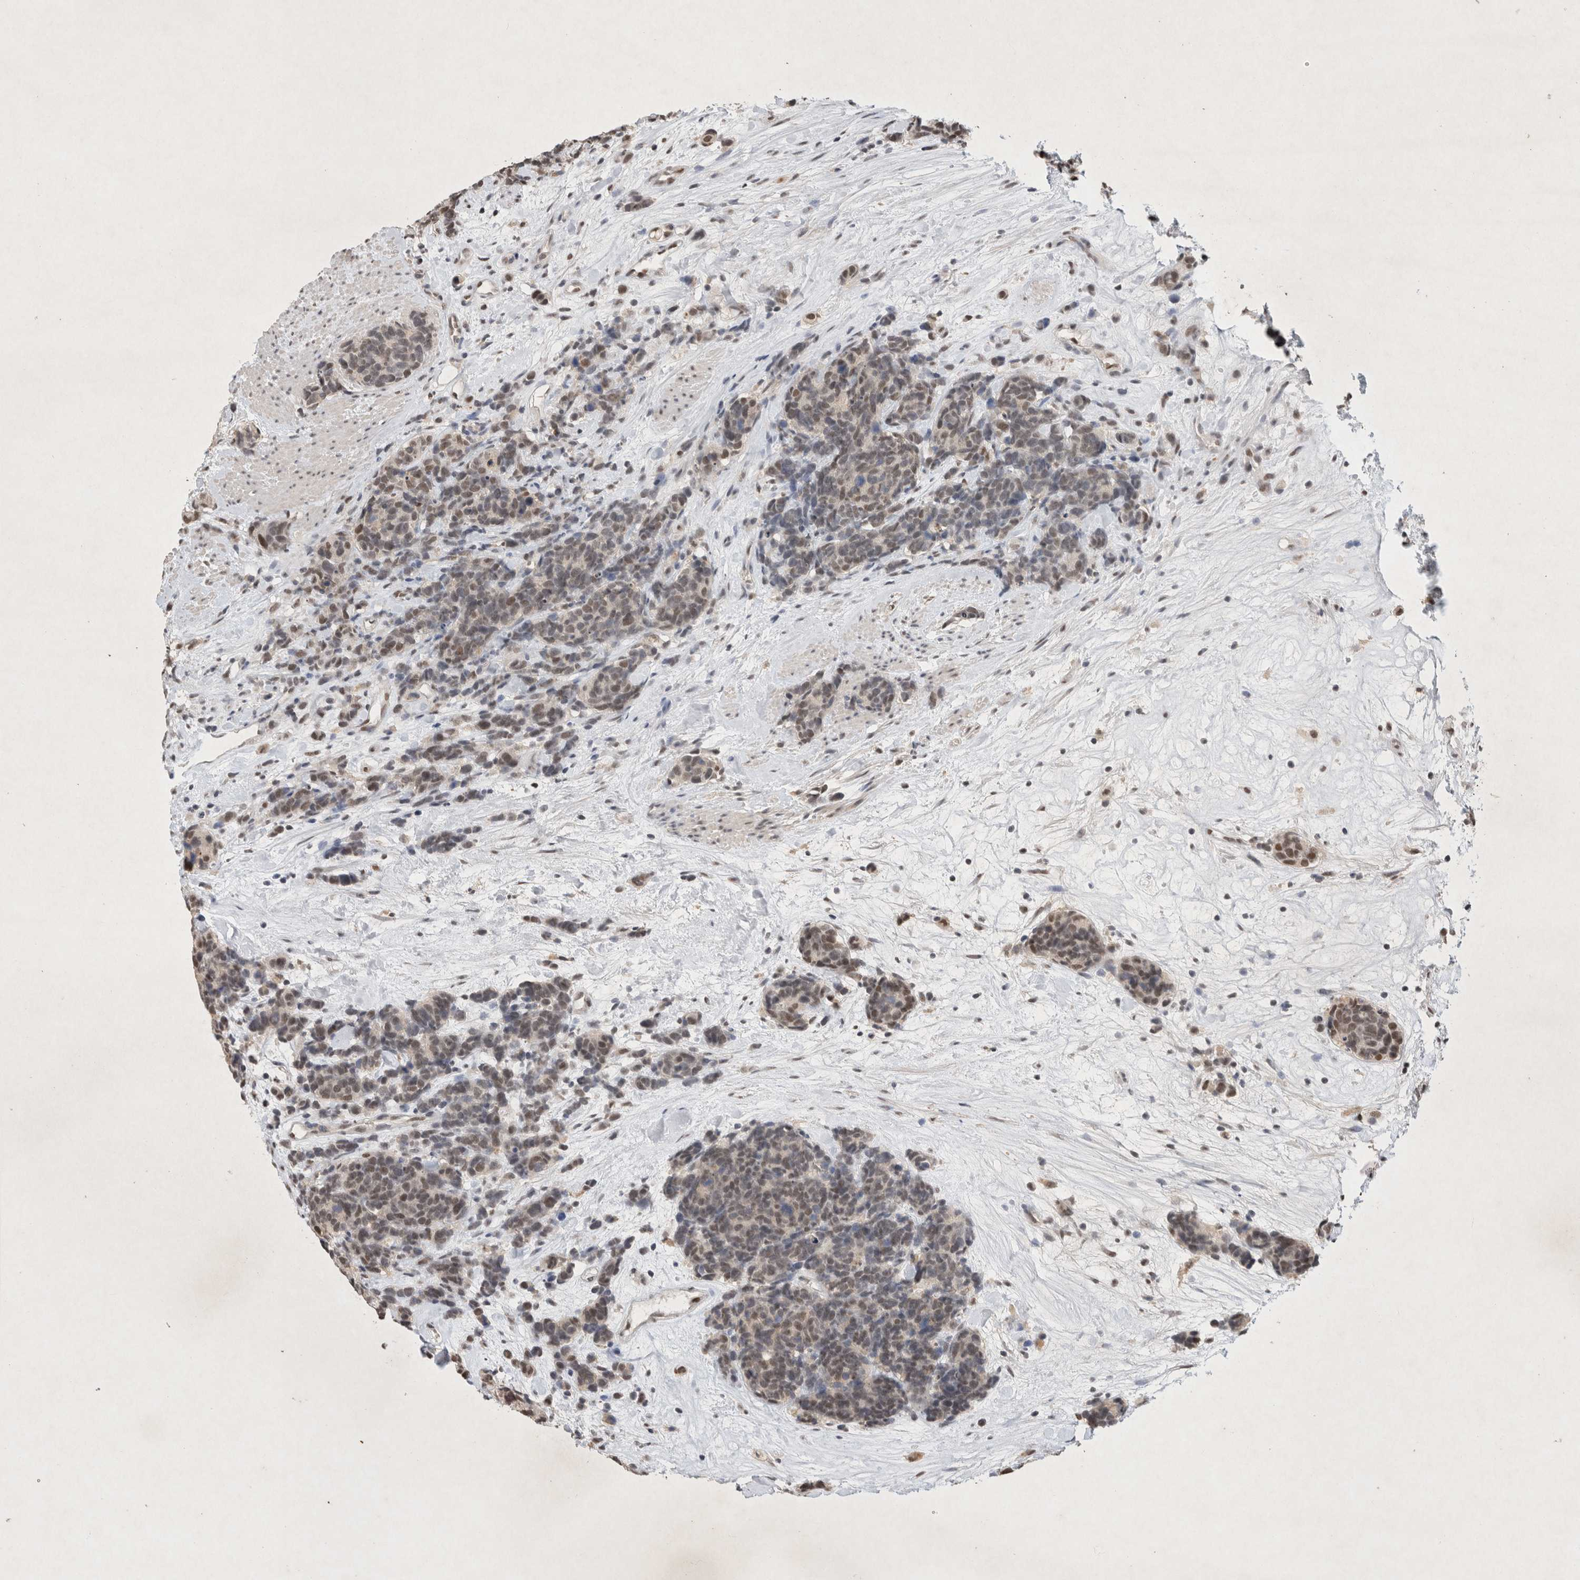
{"staining": {"intensity": "weak", "quantity": ">75%", "location": "nuclear"}, "tissue": "carcinoid", "cell_type": "Tumor cells", "image_type": "cancer", "snomed": [{"axis": "morphology", "description": "Carcinoma, NOS"}, {"axis": "morphology", "description": "Carcinoid, malignant, NOS"}, {"axis": "topography", "description": "Urinary bladder"}], "caption": "Carcinoid (malignant) stained with a brown dye shows weak nuclear positive expression in about >75% of tumor cells.", "gene": "XRCC5", "patient": {"sex": "male", "age": 57}}